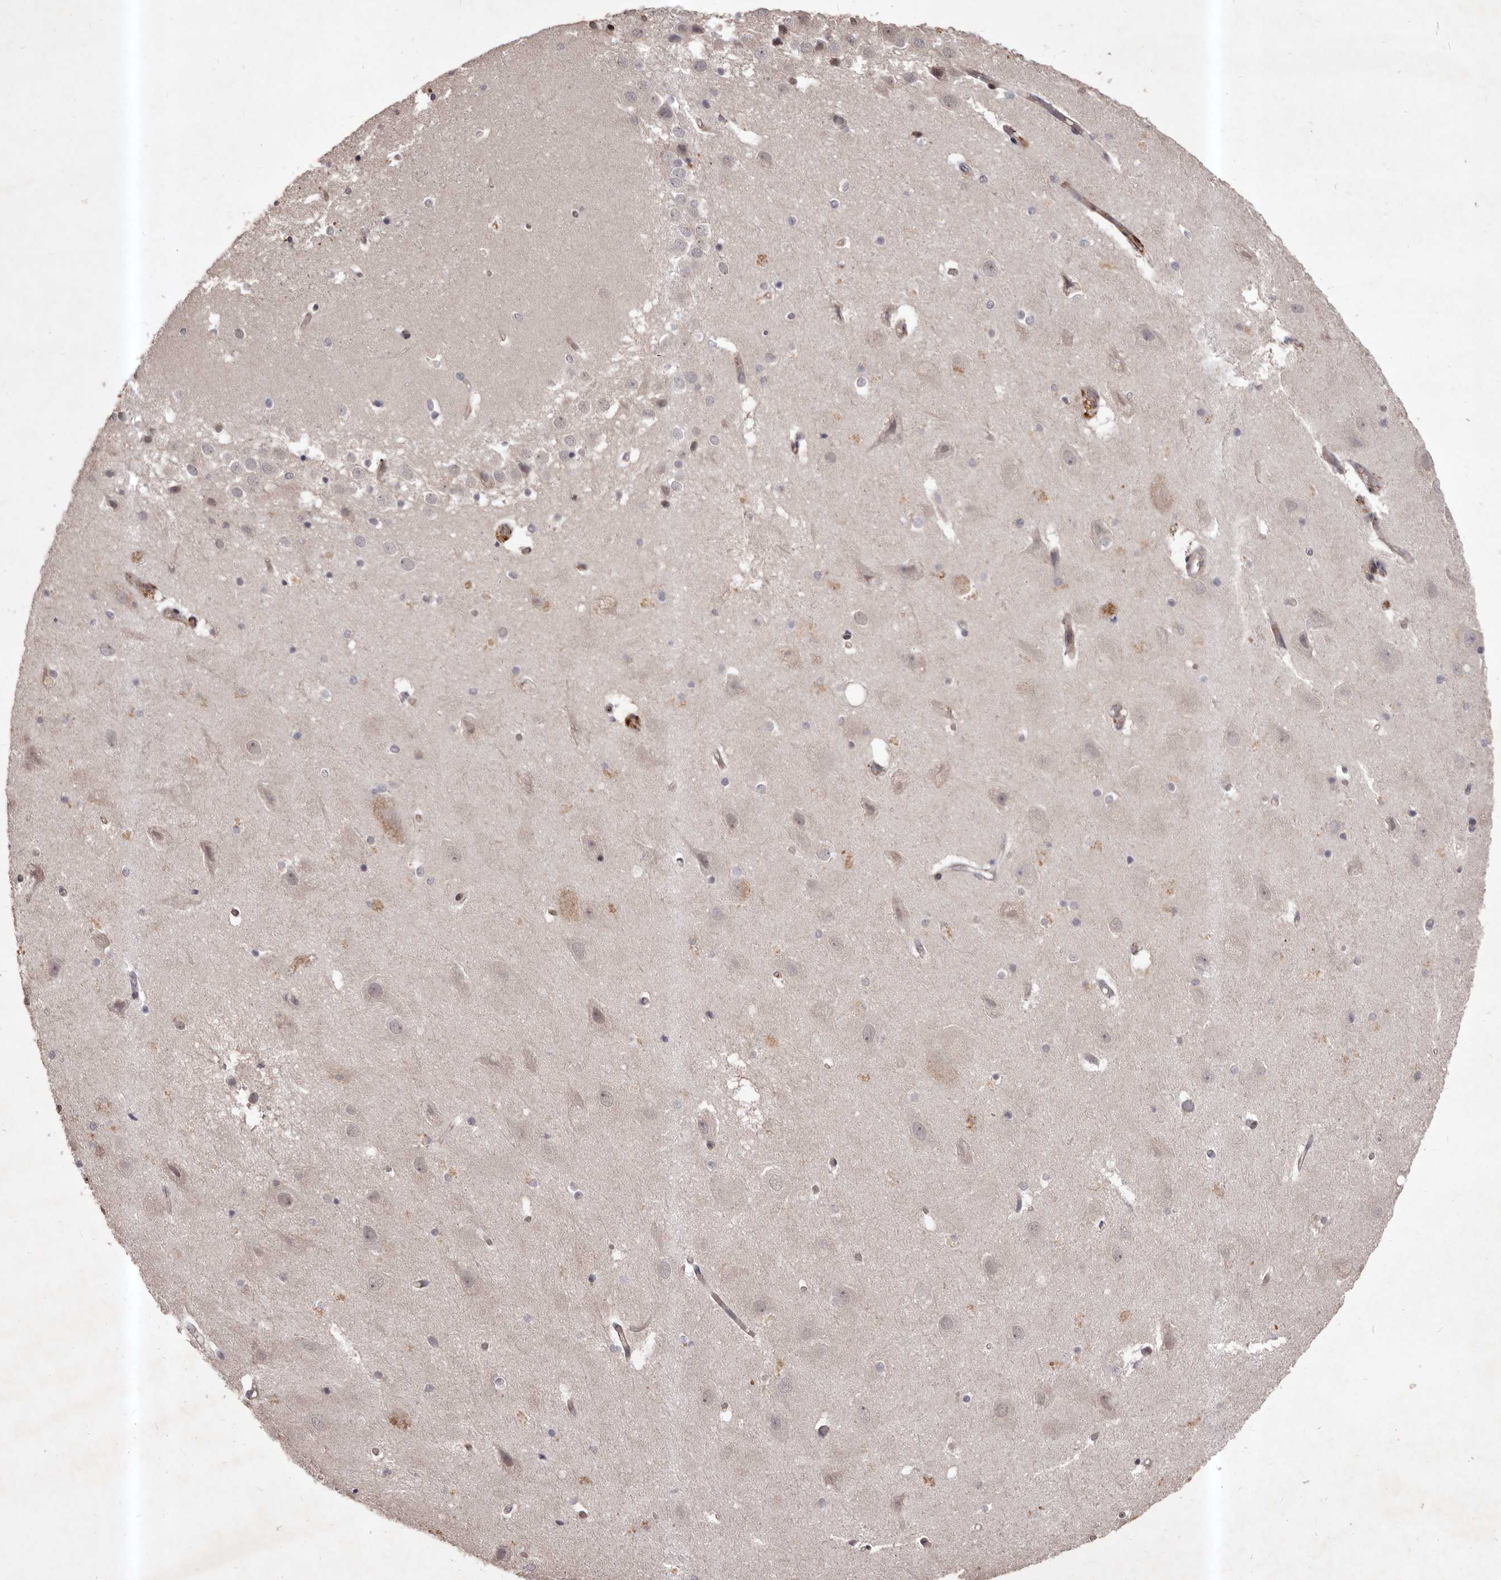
{"staining": {"intensity": "weak", "quantity": "<25%", "location": "cytoplasmic/membranous"}, "tissue": "hippocampus", "cell_type": "Glial cells", "image_type": "normal", "snomed": [{"axis": "morphology", "description": "Normal tissue, NOS"}, {"axis": "topography", "description": "Hippocampus"}], "caption": "Glial cells show no significant protein positivity in unremarkable hippocampus.", "gene": "HBS1L", "patient": {"sex": "female", "age": 52}}